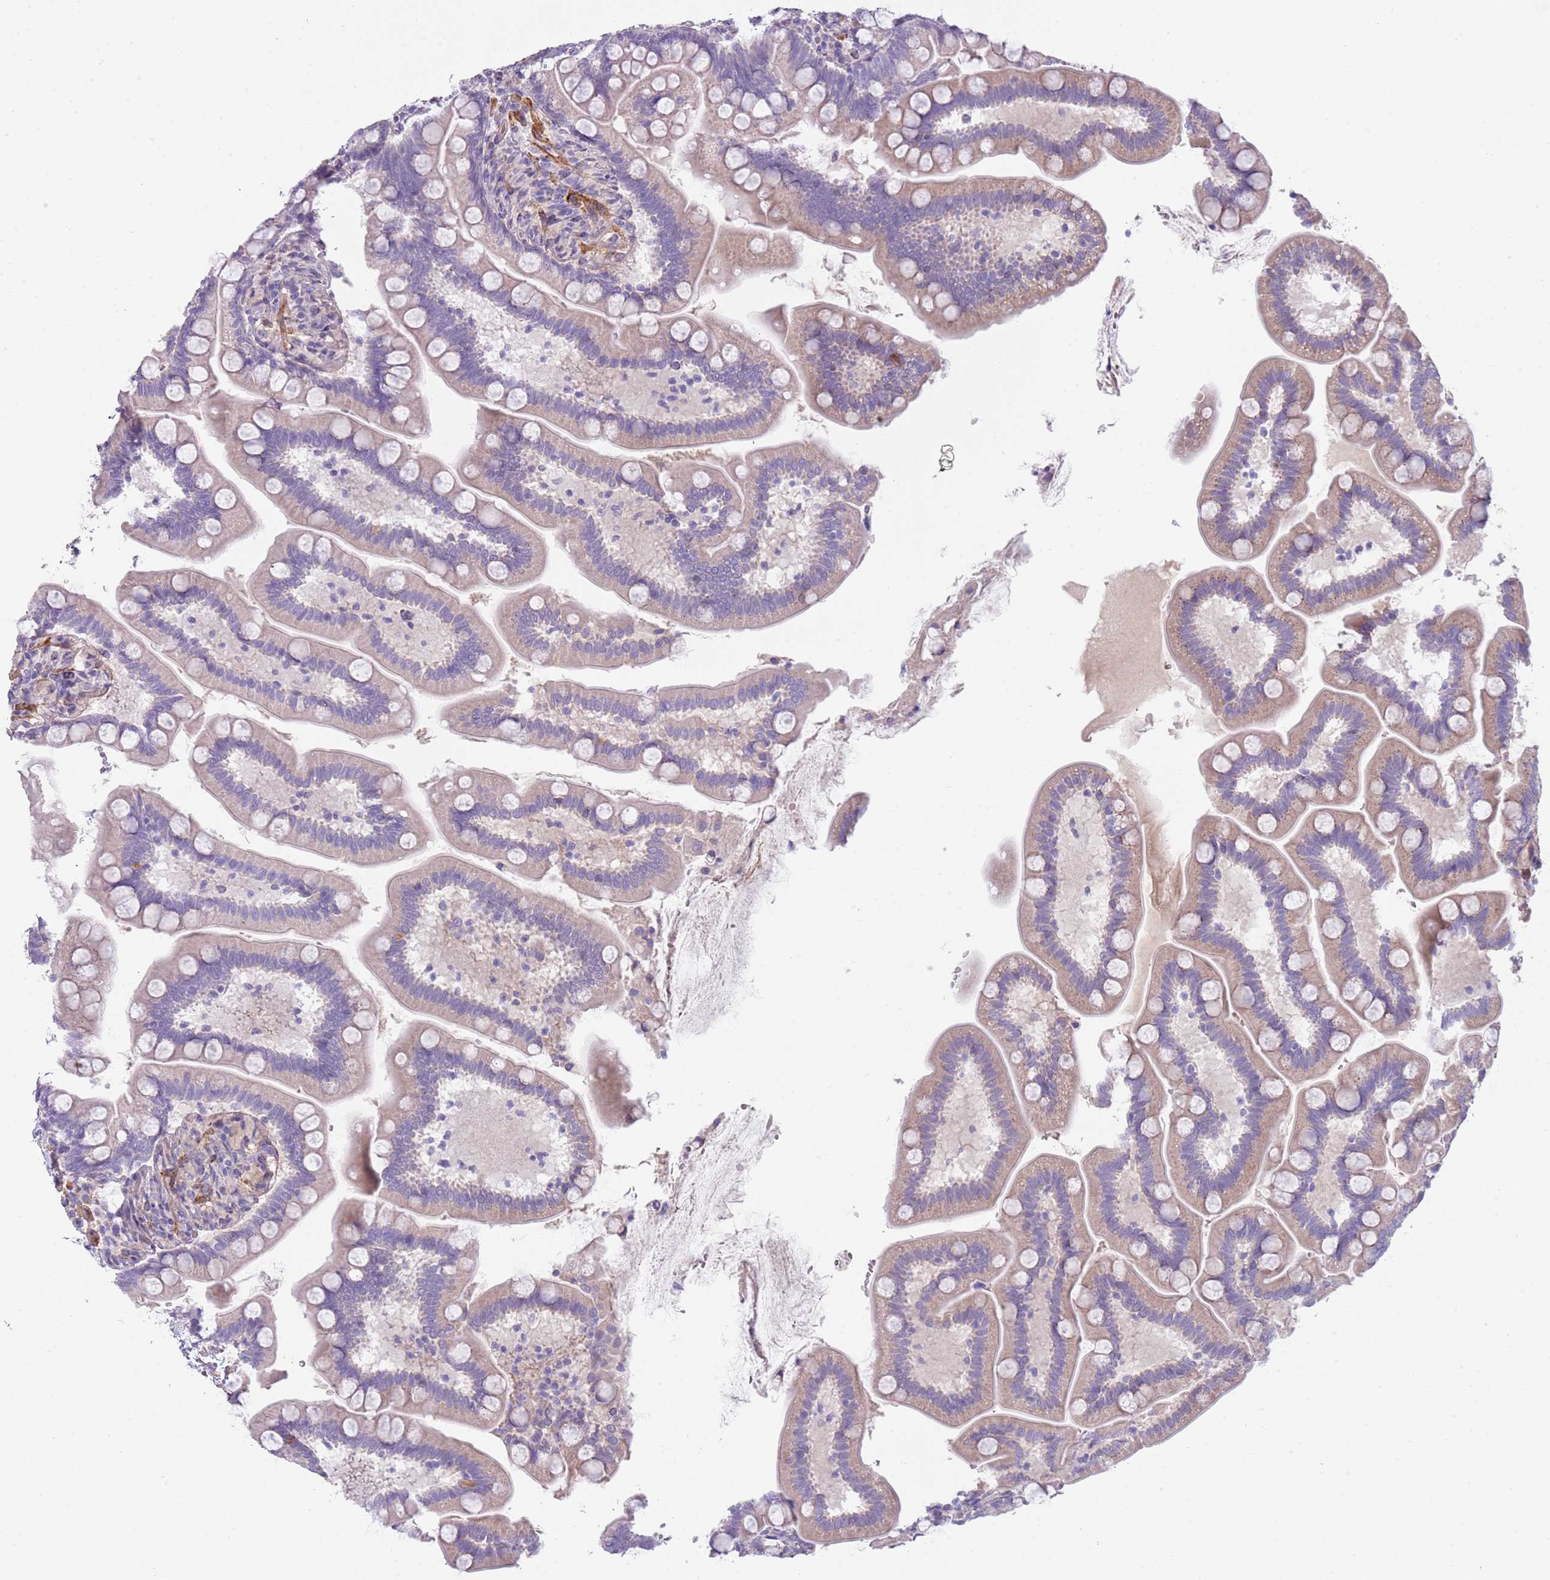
{"staining": {"intensity": "weak", "quantity": "25%-75%", "location": "cytoplasmic/membranous"}, "tissue": "small intestine", "cell_type": "Glandular cells", "image_type": "normal", "snomed": [{"axis": "morphology", "description": "Normal tissue, NOS"}, {"axis": "topography", "description": "Small intestine"}], "caption": "Immunohistochemistry (IHC) histopathology image of unremarkable human small intestine stained for a protein (brown), which demonstrates low levels of weak cytoplasmic/membranous expression in approximately 25%-75% of glandular cells.", "gene": "TINAGL1", "patient": {"sex": "female", "age": 64}}